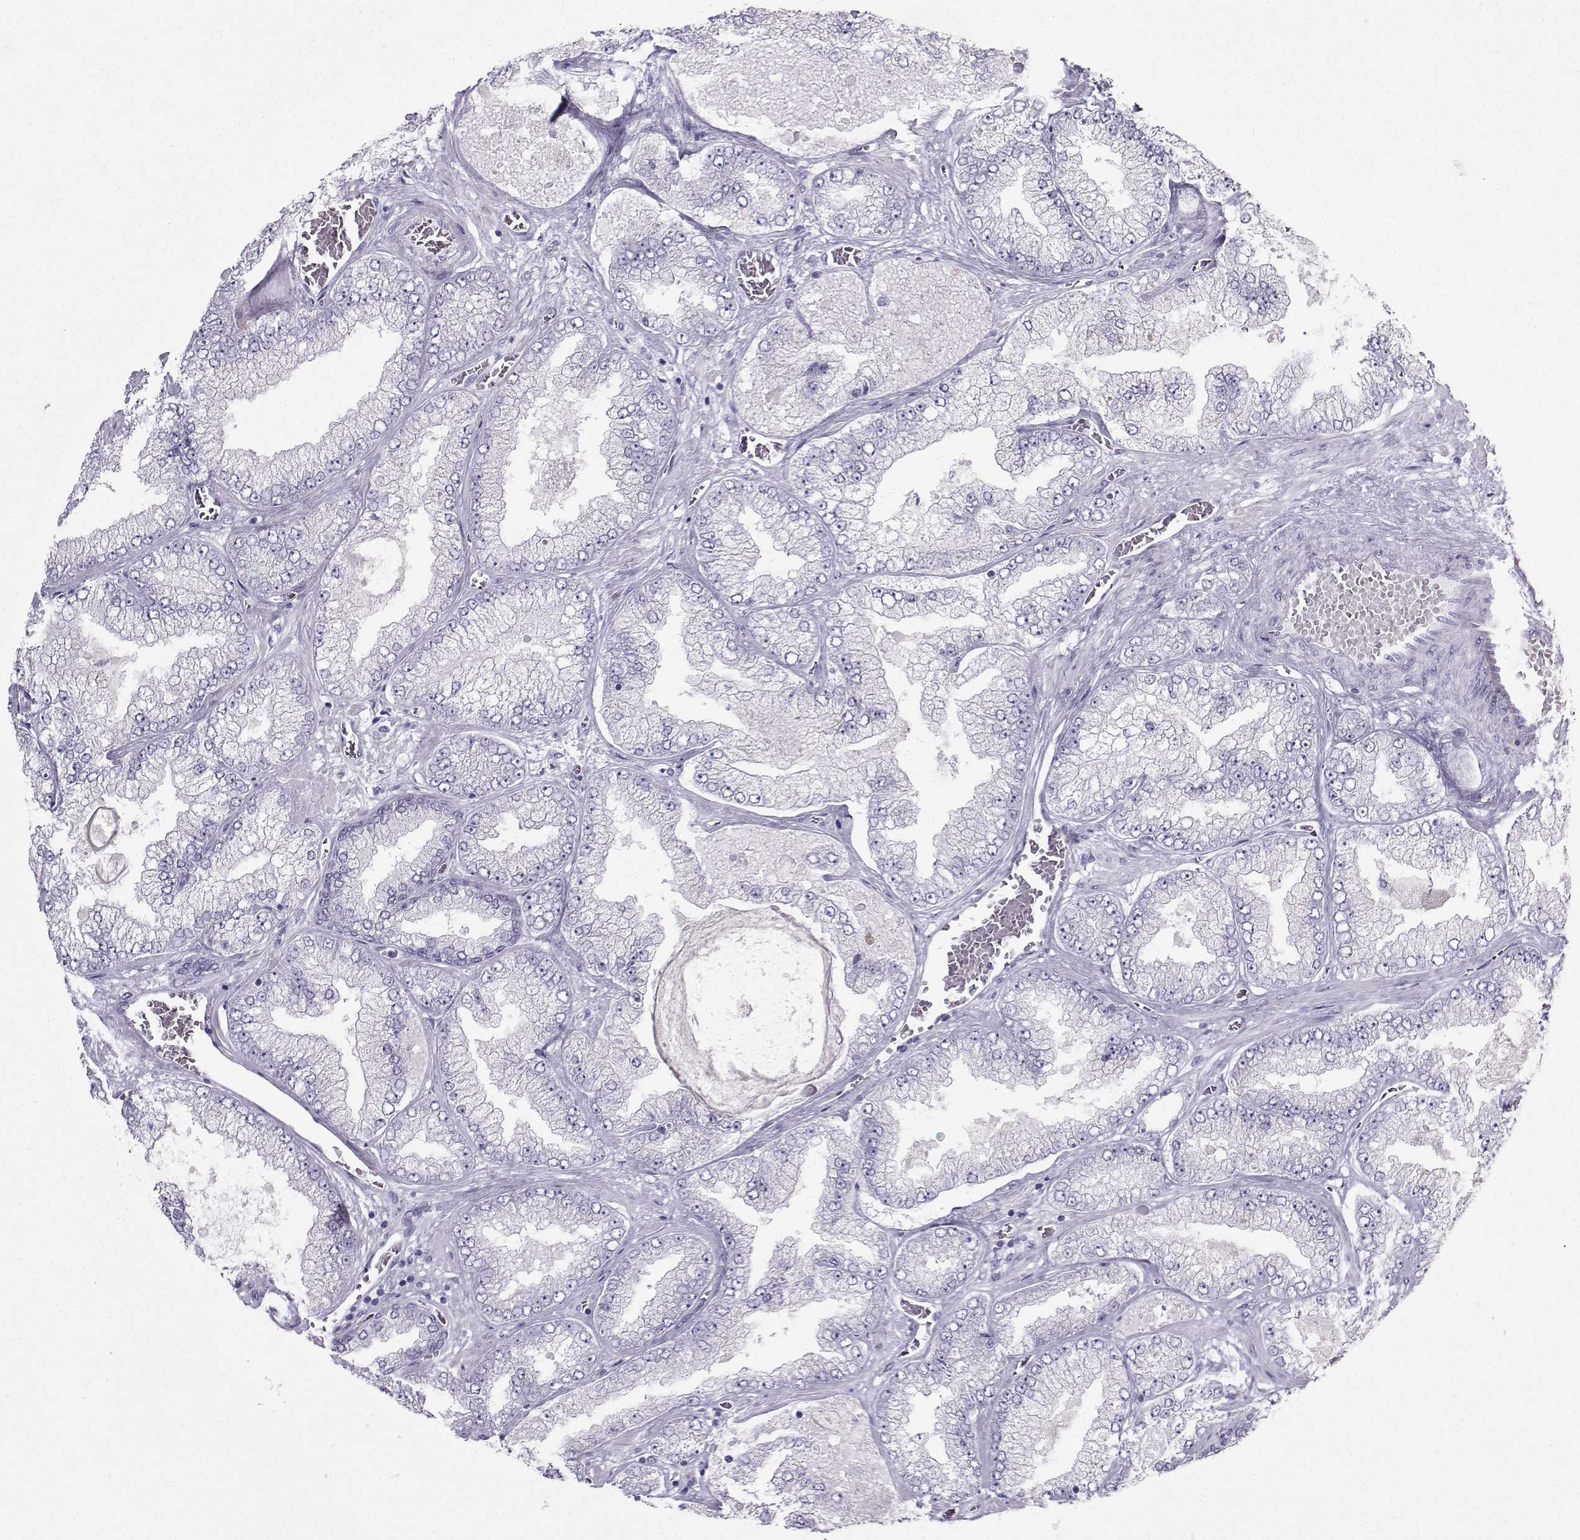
{"staining": {"intensity": "negative", "quantity": "none", "location": "none"}, "tissue": "prostate cancer", "cell_type": "Tumor cells", "image_type": "cancer", "snomed": [{"axis": "morphology", "description": "Adenocarcinoma, Low grade"}, {"axis": "topography", "description": "Prostate"}], "caption": "This is a image of immunohistochemistry staining of prostate cancer (adenocarcinoma (low-grade)), which shows no expression in tumor cells.", "gene": "IQCD", "patient": {"sex": "male", "age": 57}}